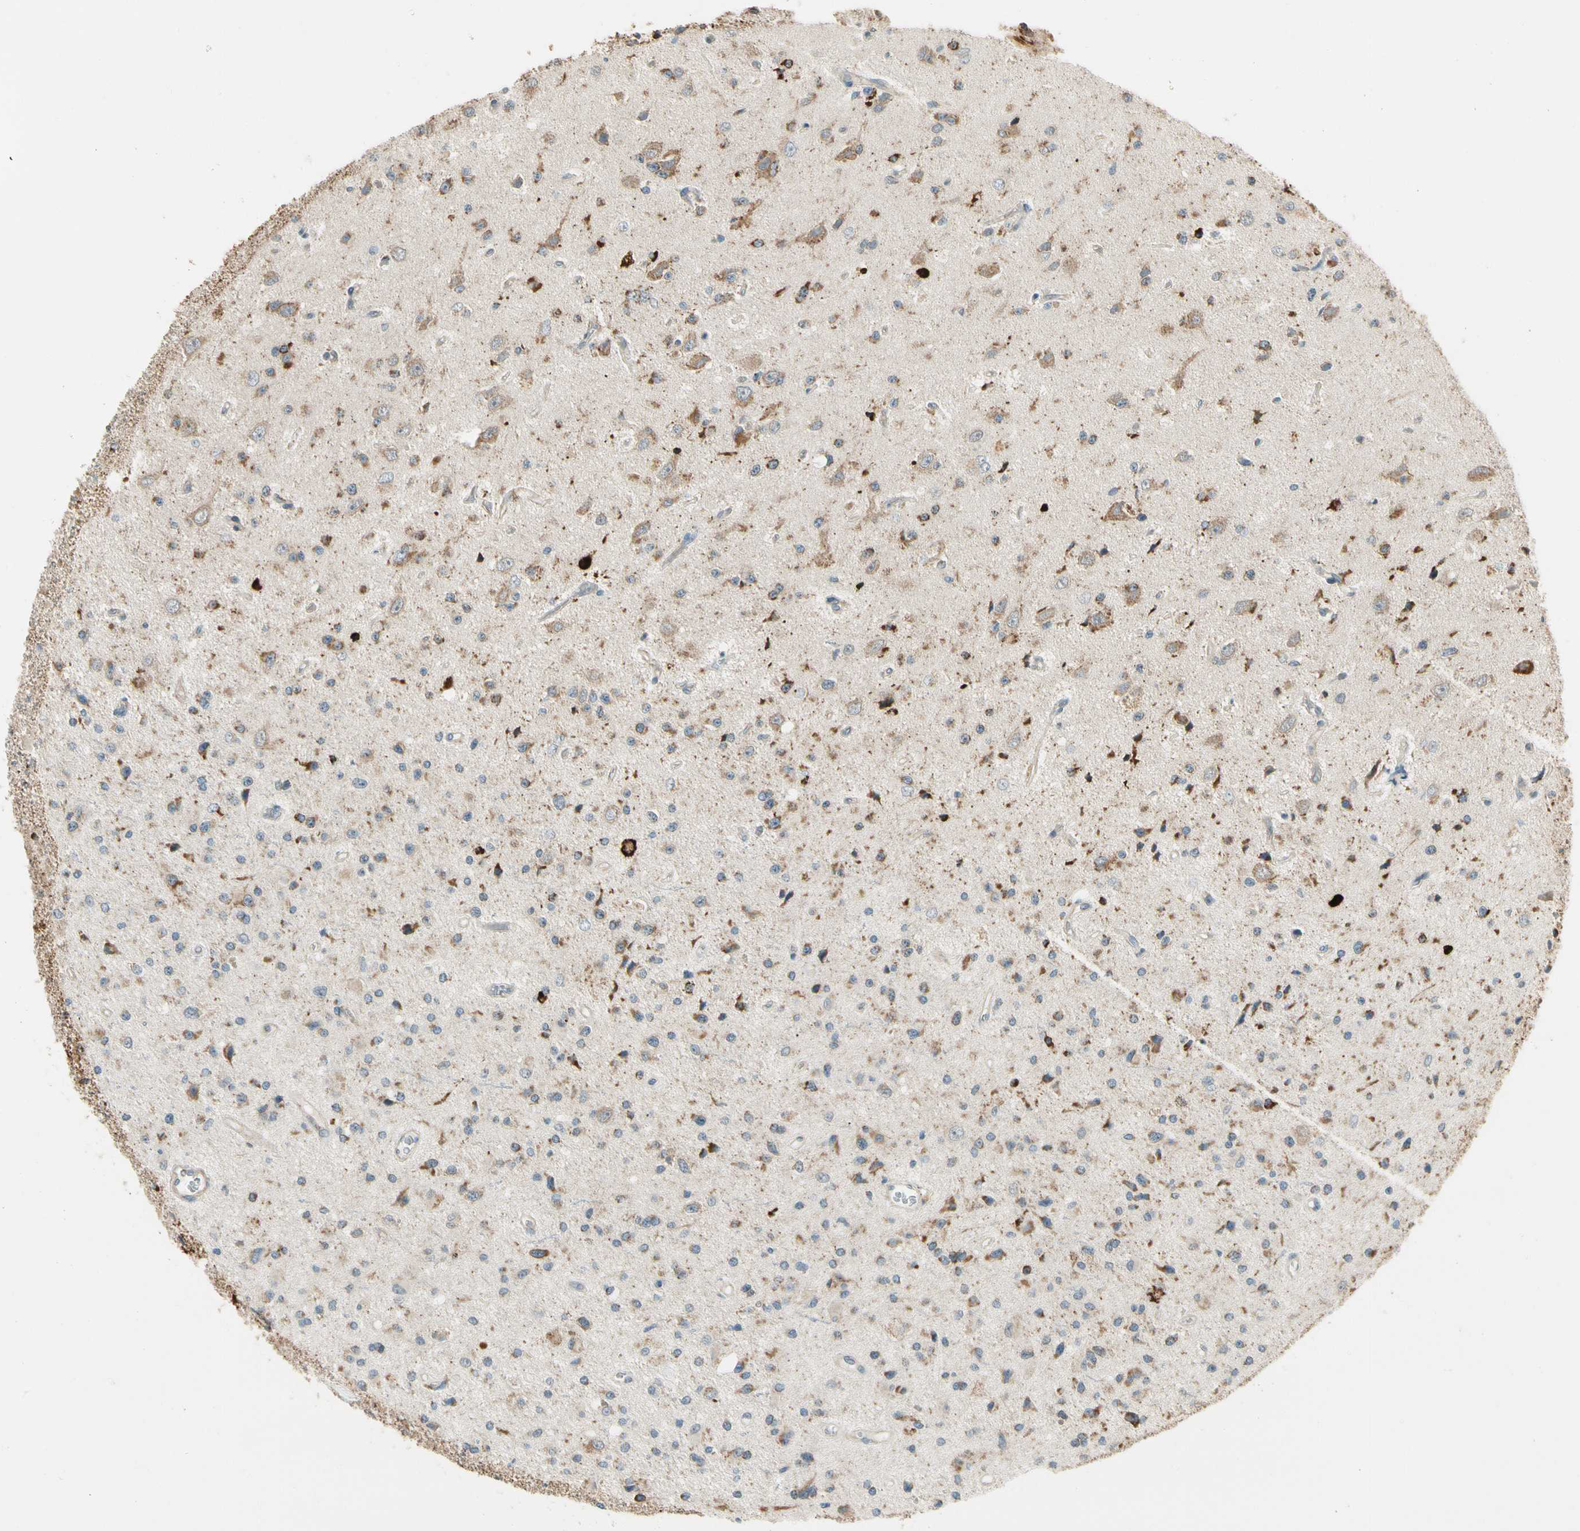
{"staining": {"intensity": "moderate", "quantity": "<25%", "location": "cytoplasmic/membranous"}, "tissue": "glioma", "cell_type": "Tumor cells", "image_type": "cancer", "snomed": [{"axis": "morphology", "description": "Glioma, malignant, Low grade"}, {"axis": "topography", "description": "Brain"}], "caption": "There is low levels of moderate cytoplasmic/membranous staining in tumor cells of malignant glioma (low-grade), as demonstrated by immunohistochemical staining (brown color).", "gene": "EPHB3", "patient": {"sex": "male", "age": 58}}